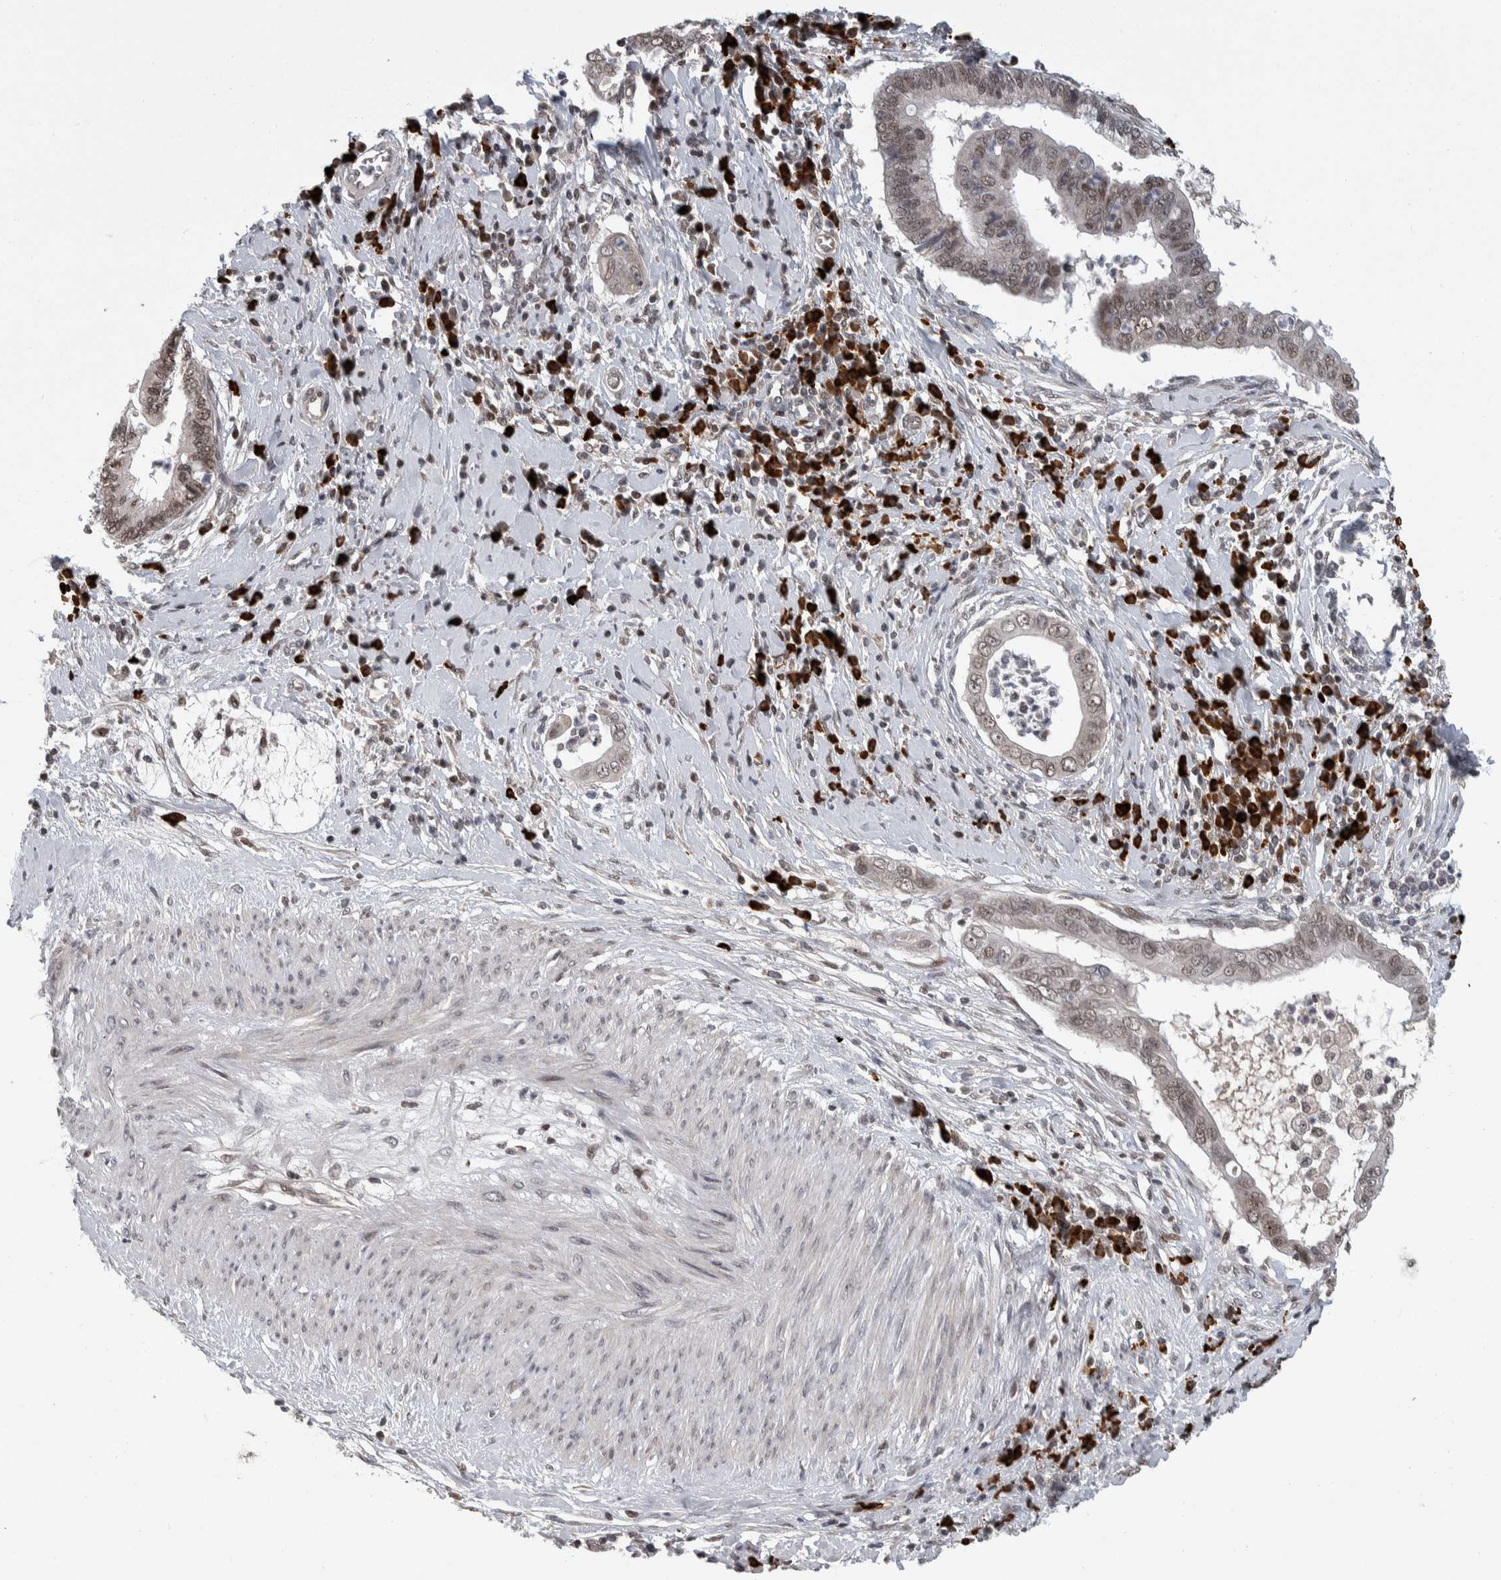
{"staining": {"intensity": "weak", "quantity": ">75%", "location": "nuclear"}, "tissue": "cervical cancer", "cell_type": "Tumor cells", "image_type": "cancer", "snomed": [{"axis": "morphology", "description": "Adenocarcinoma, NOS"}, {"axis": "topography", "description": "Cervix"}], "caption": "About >75% of tumor cells in human adenocarcinoma (cervical) display weak nuclear protein positivity as visualized by brown immunohistochemical staining.", "gene": "ZNF592", "patient": {"sex": "female", "age": 44}}